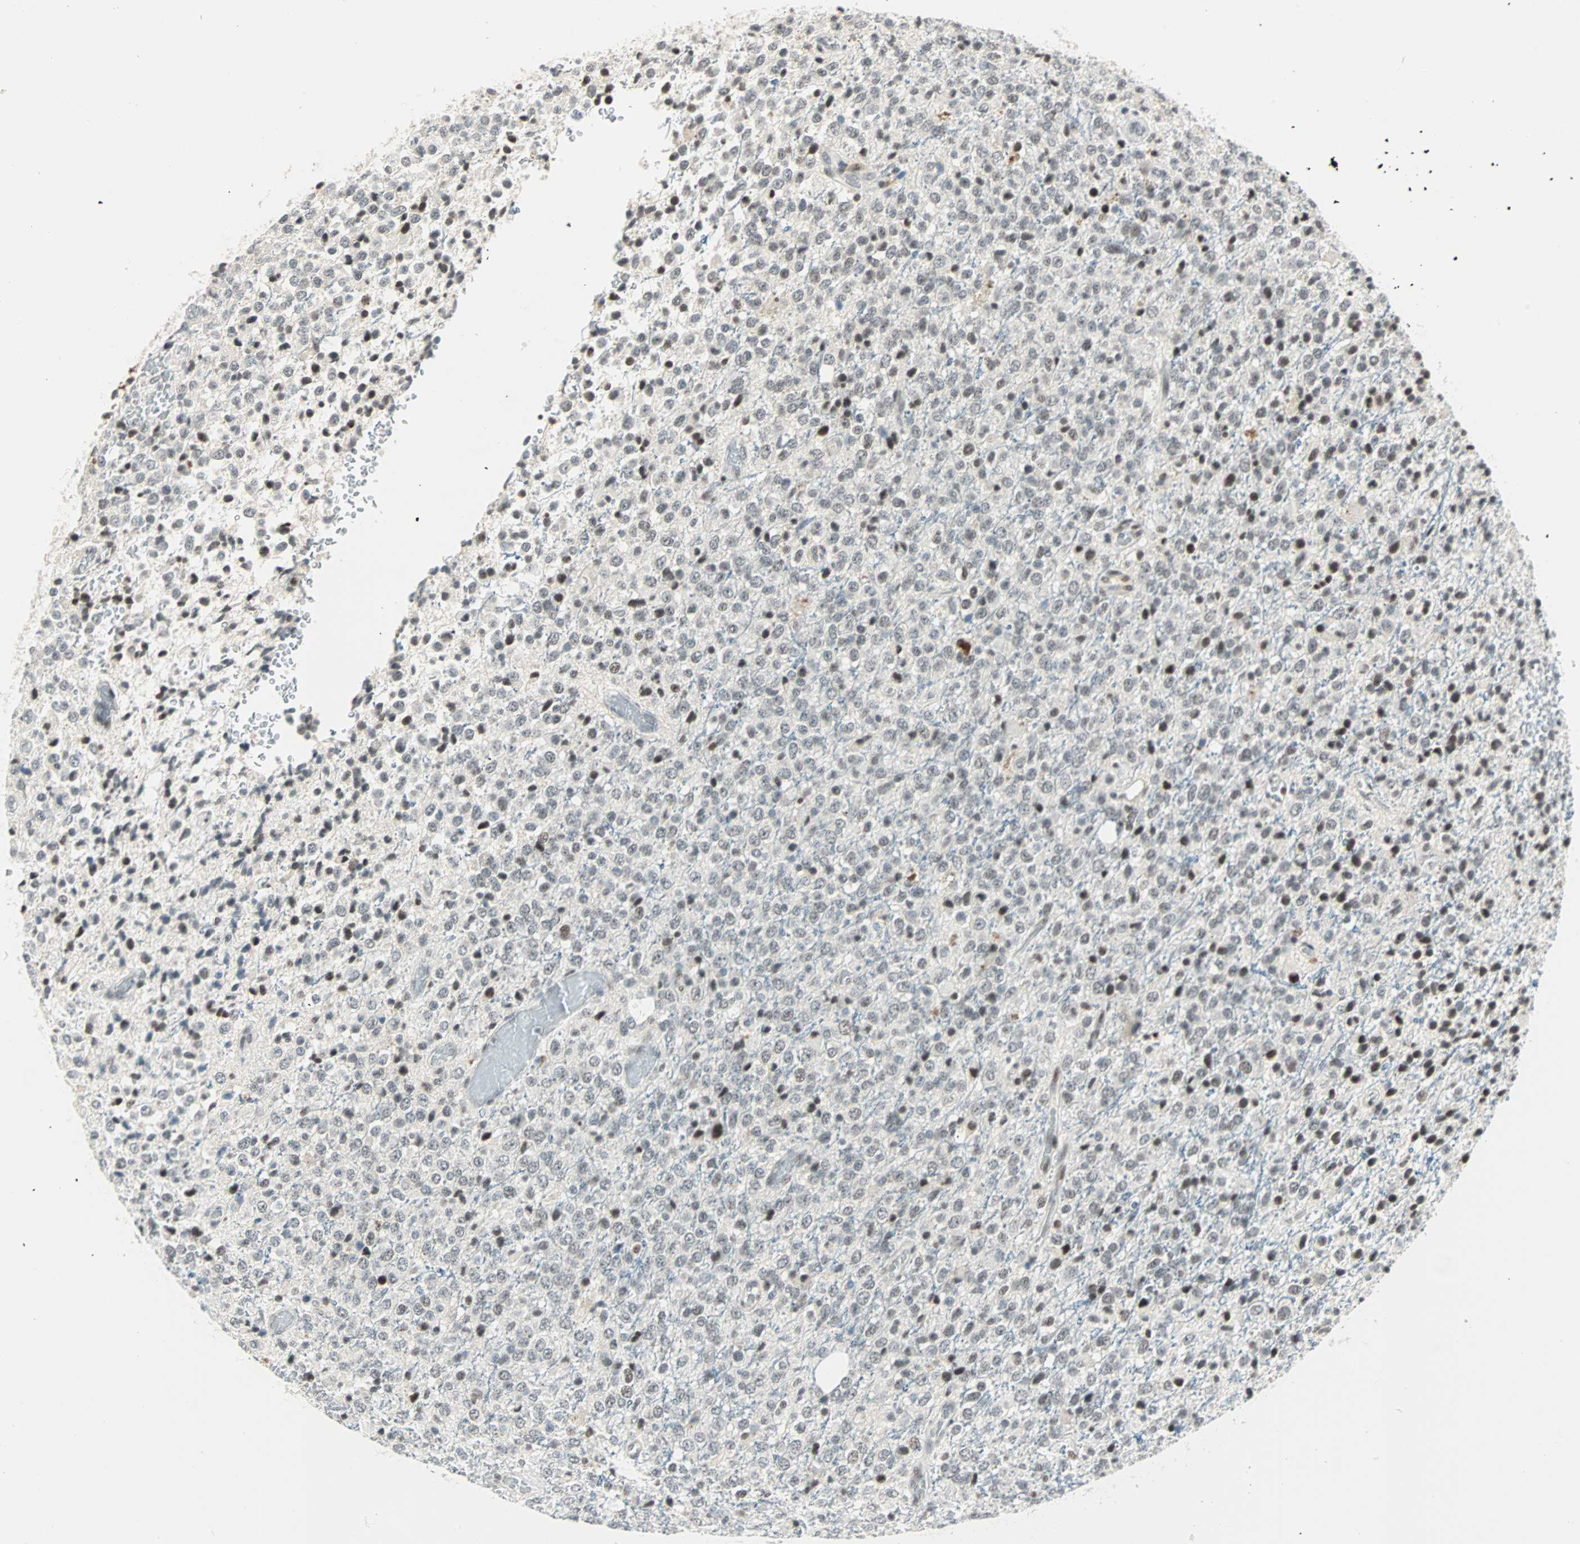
{"staining": {"intensity": "weak", "quantity": "25%-75%", "location": "nuclear"}, "tissue": "glioma", "cell_type": "Tumor cells", "image_type": "cancer", "snomed": [{"axis": "morphology", "description": "Glioma, malignant, High grade"}, {"axis": "topography", "description": "pancreas cauda"}], "caption": "An IHC photomicrograph of neoplastic tissue is shown. Protein staining in brown labels weak nuclear positivity in glioma within tumor cells.", "gene": "SIN3A", "patient": {"sex": "male", "age": 60}}